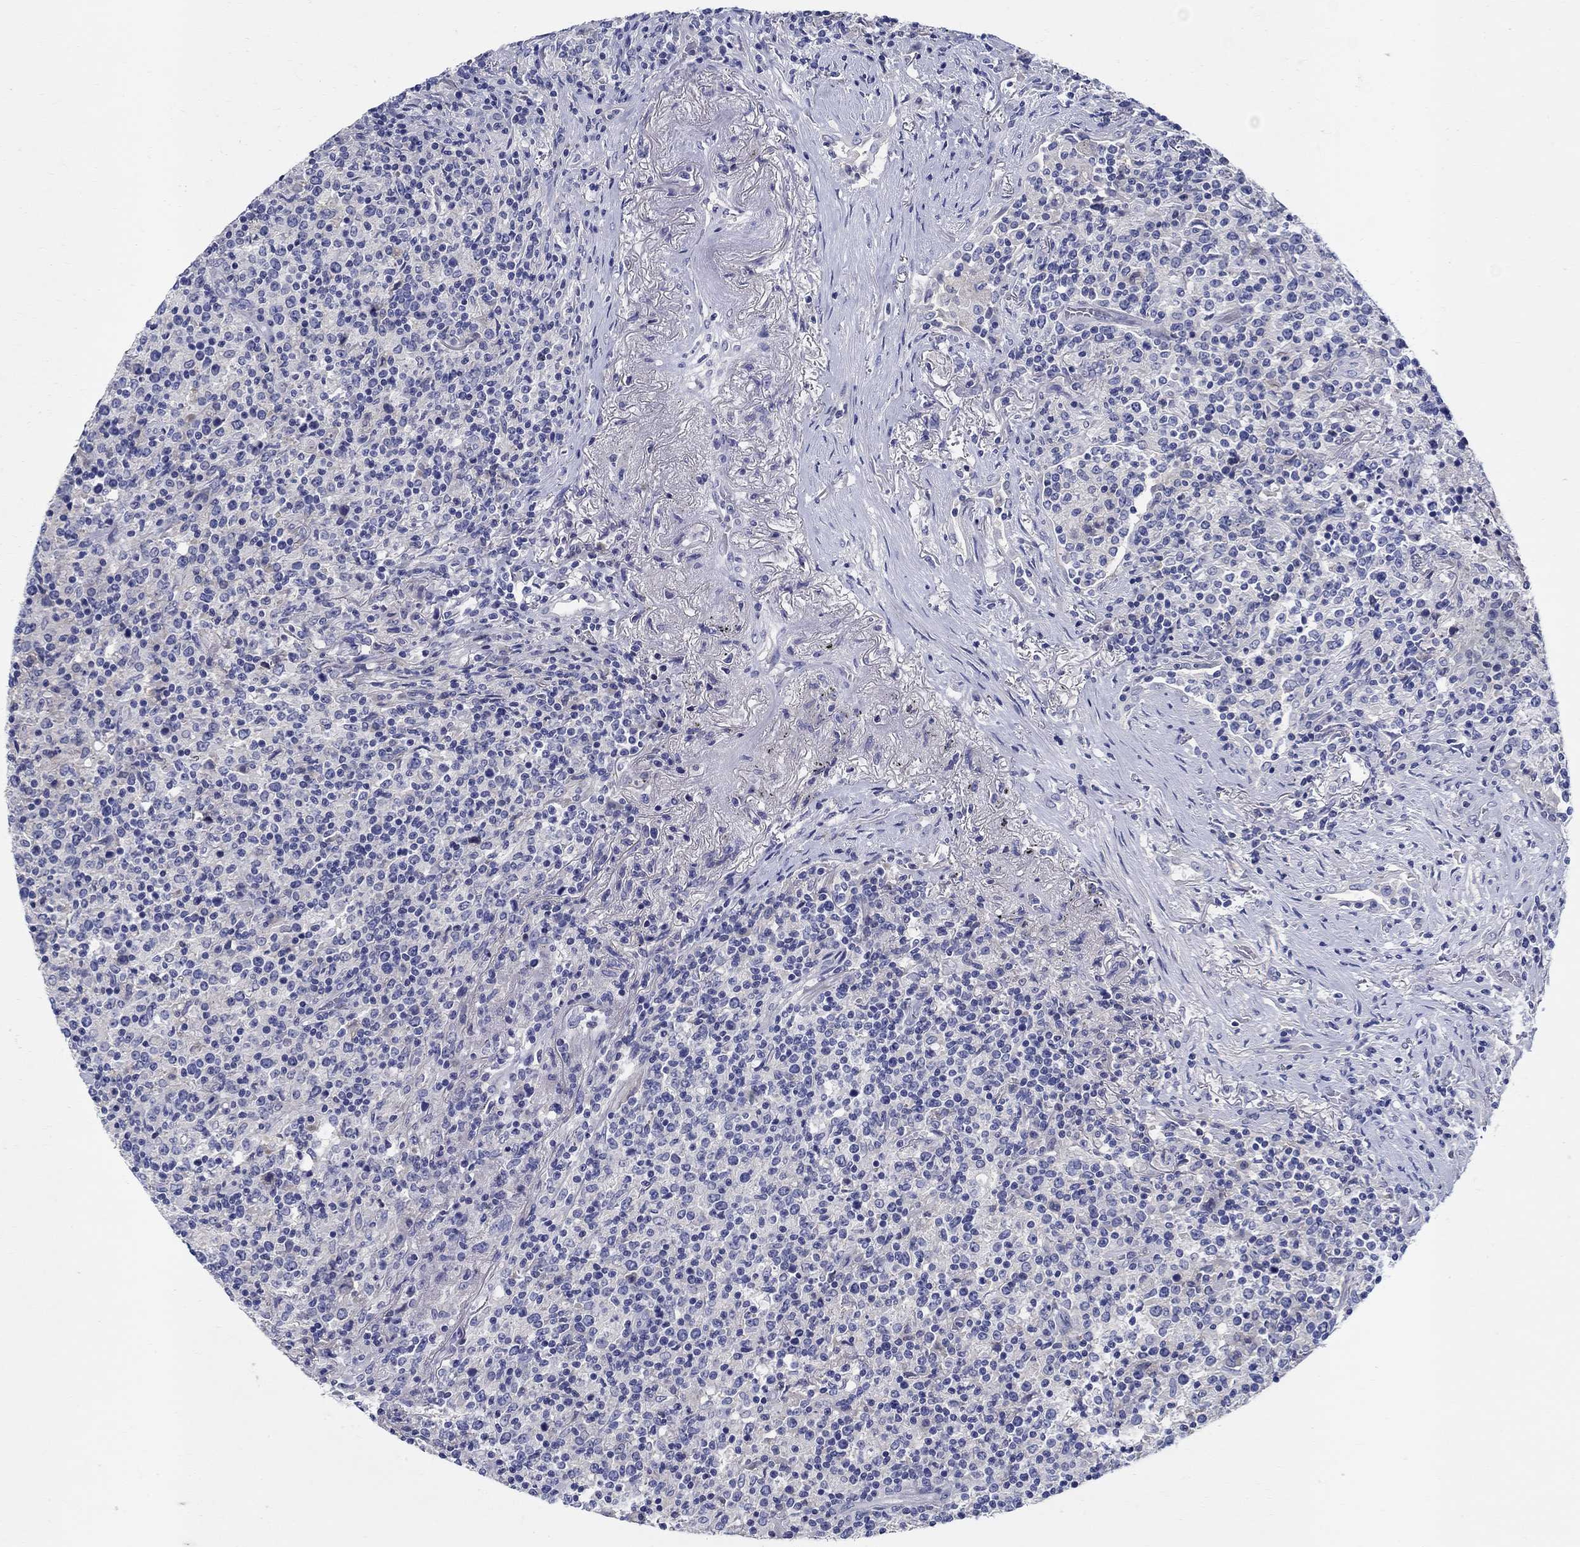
{"staining": {"intensity": "negative", "quantity": "none", "location": "none"}, "tissue": "lymphoma", "cell_type": "Tumor cells", "image_type": "cancer", "snomed": [{"axis": "morphology", "description": "Malignant lymphoma, non-Hodgkin's type, High grade"}, {"axis": "topography", "description": "Lung"}], "caption": "IHC image of neoplastic tissue: human lymphoma stained with DAB (3,3'-diaminobenzidine) demonstrates no significant protein expression in tumor cells. (Immunohistochemistry (ihc), brightfield microscopy, high magnification).", "gene": "CRYGD", "patient": {"sex": "male", "age": 79}}